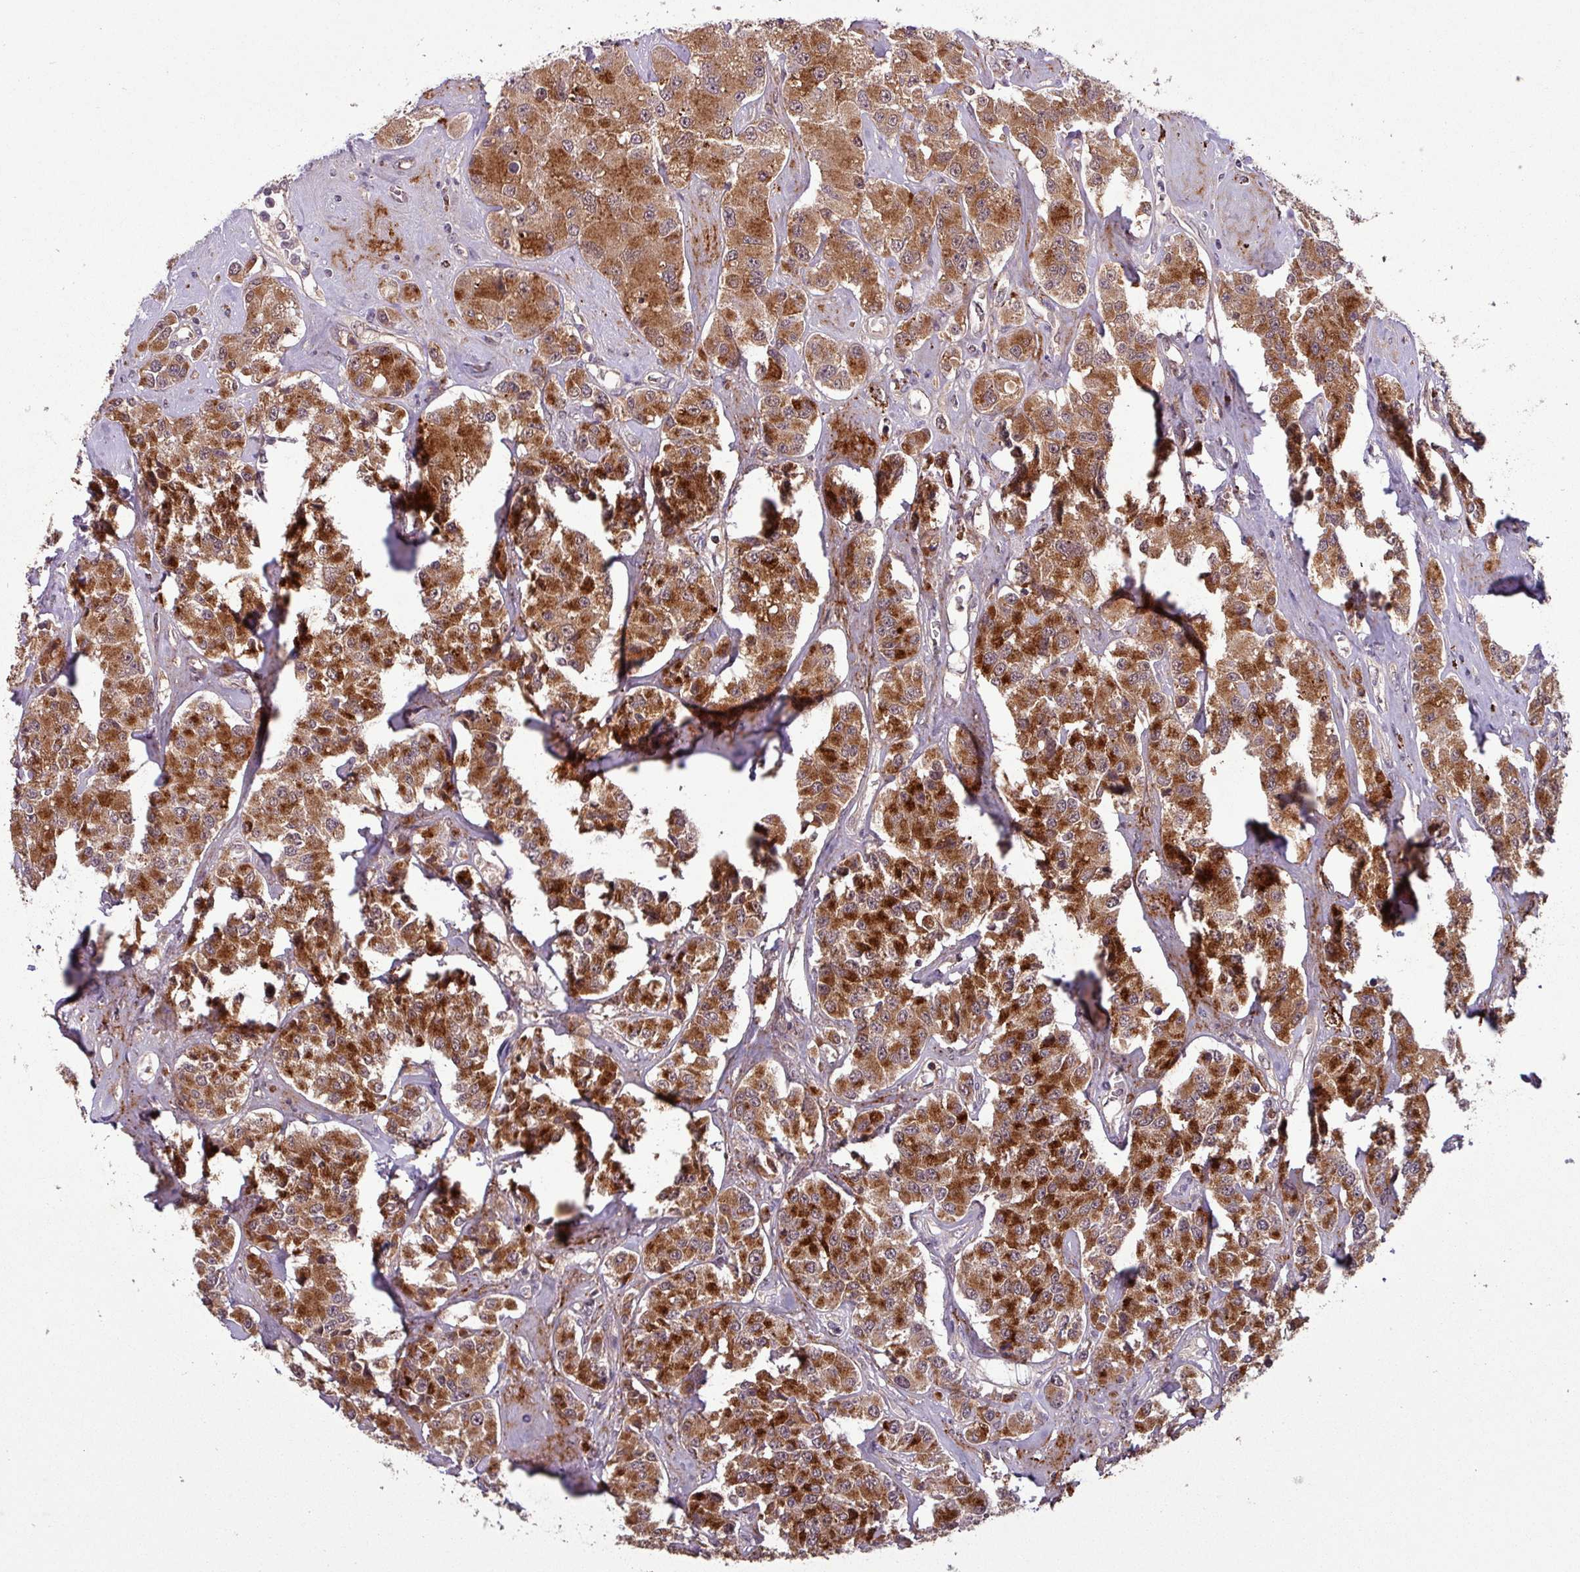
{"staining": {"intensity": "strong", "quantity": ">75%", "location": "cytoplasmic/membranous"}, "tissue": "carcinoid", "cell_type": "Tumor cells", "image_type": "cancer", "snomed": [{"axis": "morphology", "description": "Carcinoid, malignant, NOS"}, {"axis": "topography", "description": "Pancreas"}], "caption": "DAB (3,3'-diaminobenzidine) immunohistochemical staining of human carcinoid exhibits strong cytoplasmic/membranous protein expression in about >75% of tumor cells.", "gene": "PUS1", "patient": {"sex": "male", "age": 41}}